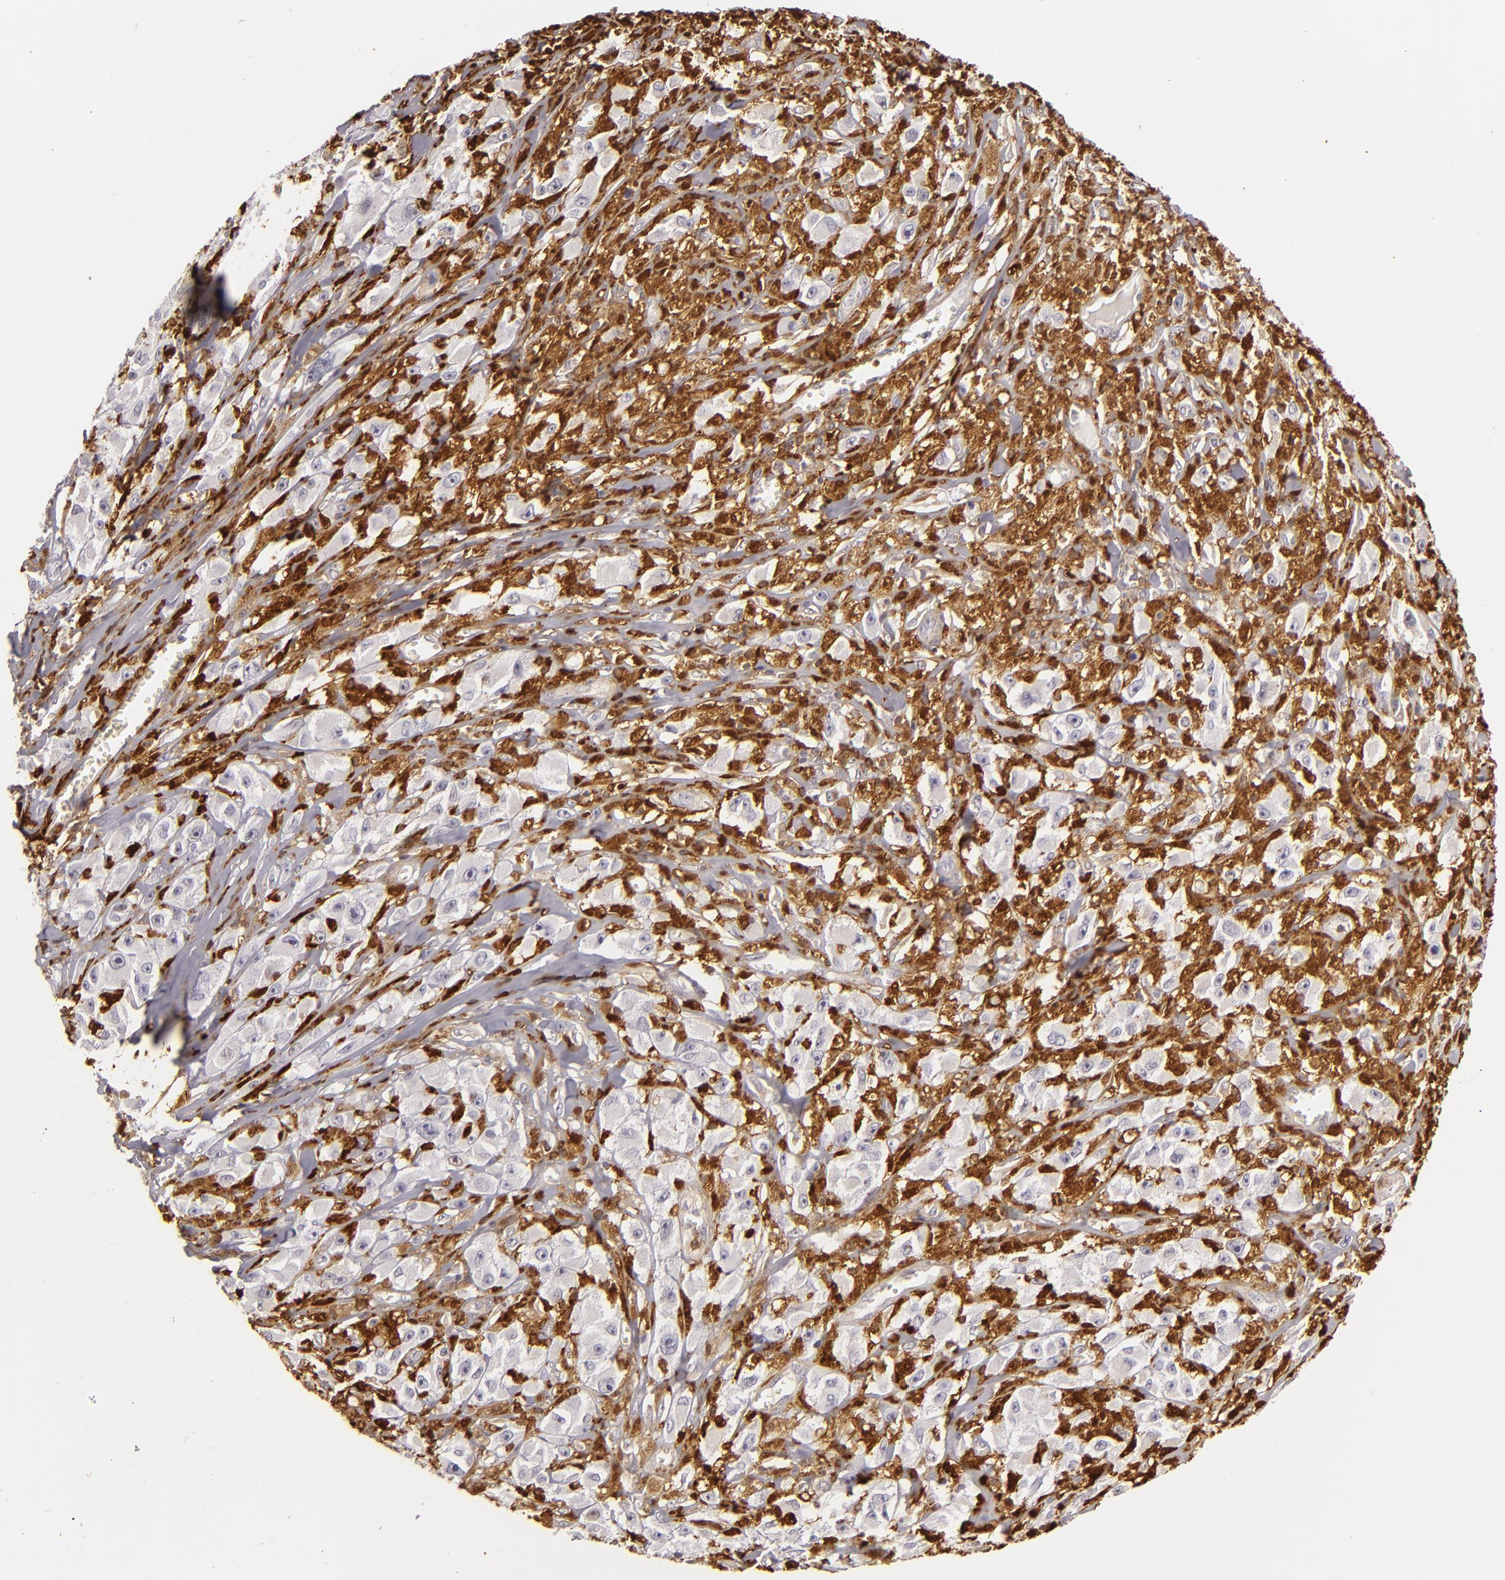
{"staining": {"intensity": "weak", "quantity": "<25%", "location": "cytoplasmic/membranous,nuclear"}, "tissue": "melanoma", "cell_type": "Tumor cells", "image_type": "cancer", "snomed": [{"axis": "morphology", "description": "Malignant melanoma, NOS"}, {"axis": "topography", "description": "Skin"}], "caption": "Immunohistochemistry (IHC) photomicrograph of neoplastic tissue: melanoma stained with DAB (3,3'-diaminobenzidine) displays no significant protein positivity in tumor cells.", "gene": "APOBEC3G", "patient": {"sex": "male", "age": 56}}